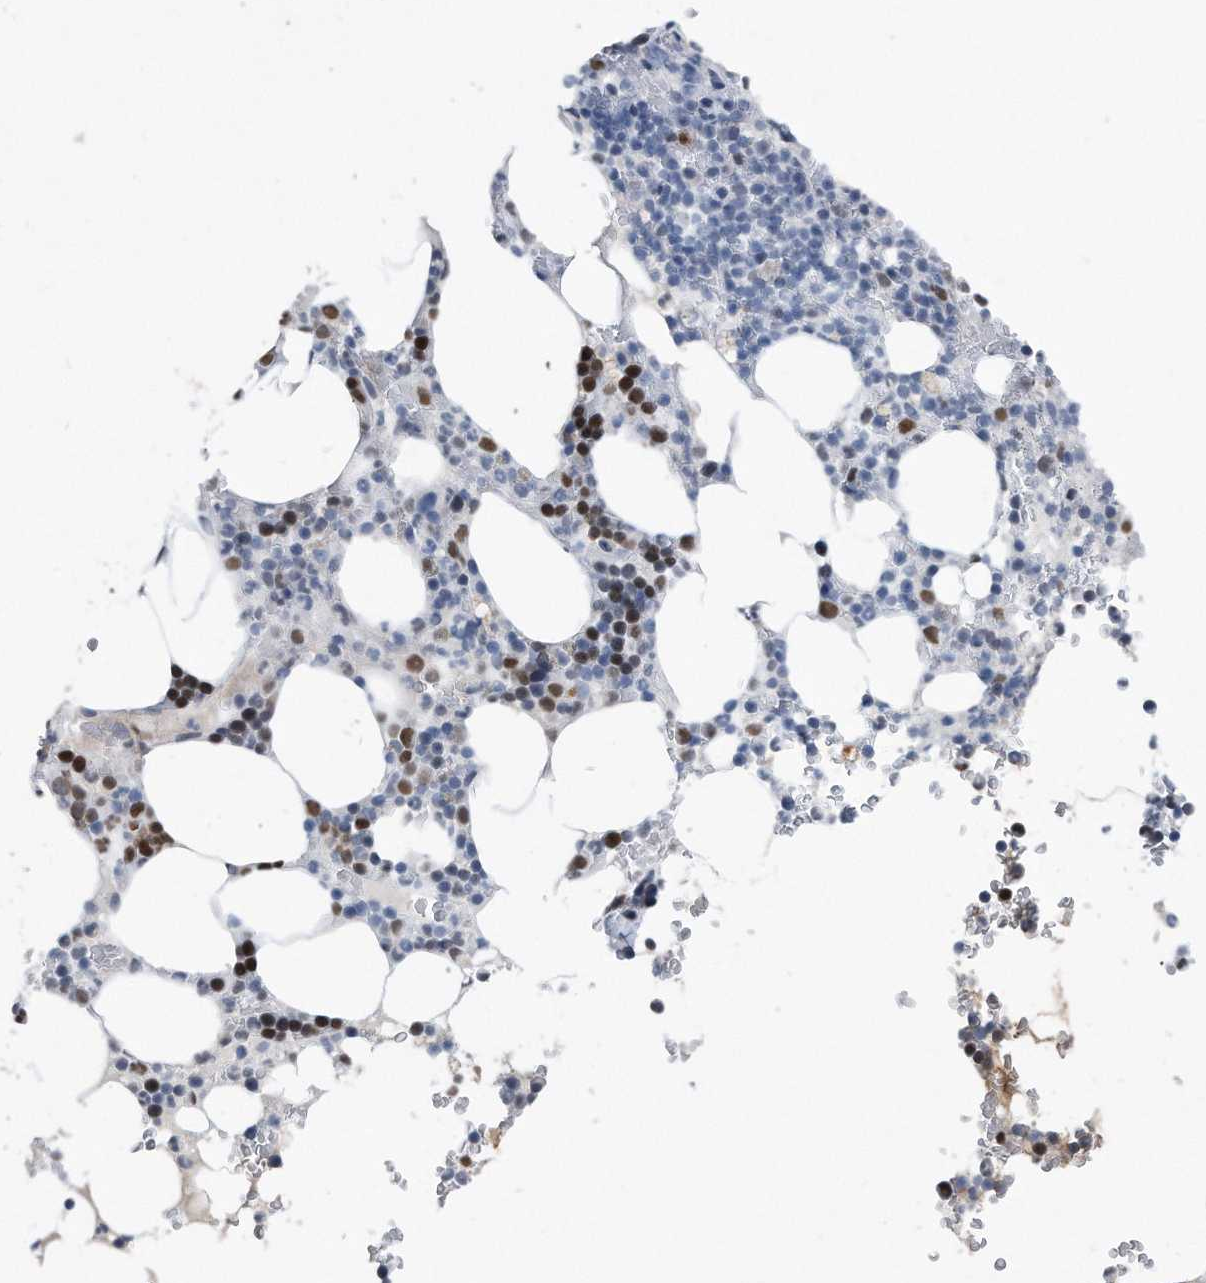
{"staining": {"intensity": "strong", "quantity": "25%-75%", "location": "nuclear"}, "tissue": "bone marrow", "cell_type": "Hematopoietic cells", "image_type": "normal", "snomed": [{"axis": "morphology", "description": "Normal tissue, NOS"}, {"axis": "topography", "description": "Bone marrow"}], "caption": "Bone marrow stained with DAB immunohistochemistry shows high levels of strong nuclear positivity in about 25%-75% of hematopoietic cells.", "gene": "PCNA", "patient": {"sex": "male", "age": 58}}